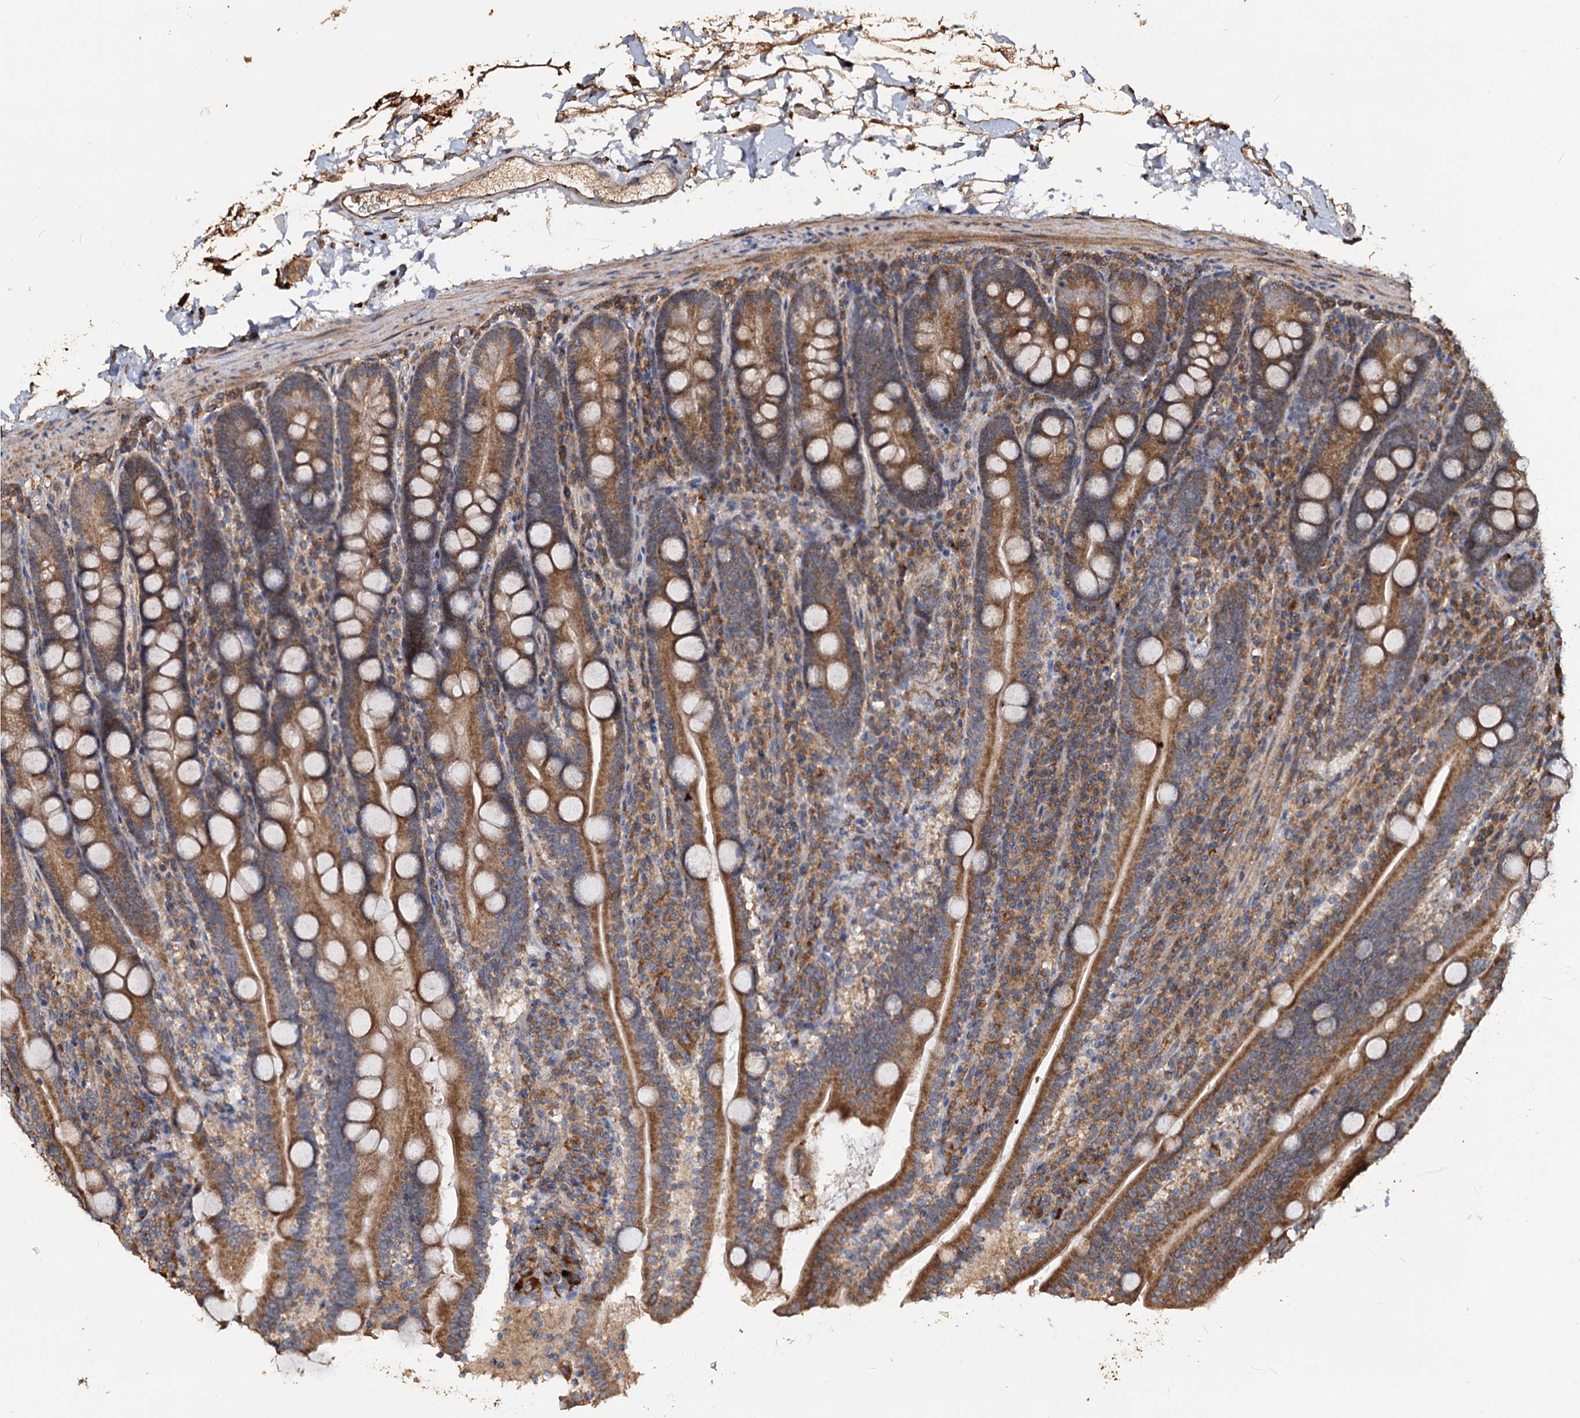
{"staining": {"intensity": "moderate", "quantity": "25%-75%", "location": "cytoplasmic/membranous"}, "tissue": "duodenum", "cell_type": "Glandular cells", "image_type": "normal", "snomed": [{"axis": "morphology", "description": "Normal tissue, NOS"}, {"axis": "topography", "description": "Duodenum"}], "caption": "A histopathology image of duodenum stained for a protein exhibits moderate cytoplasmic/membranous brown staining in glandular cells. (DAB (3,3'-diaminobenzidine) IHC, brown staining for protein, blue staining for nuclei).", "gene": "NOTCH2NLA", "patient": {"sex": "male", "age": 35}}